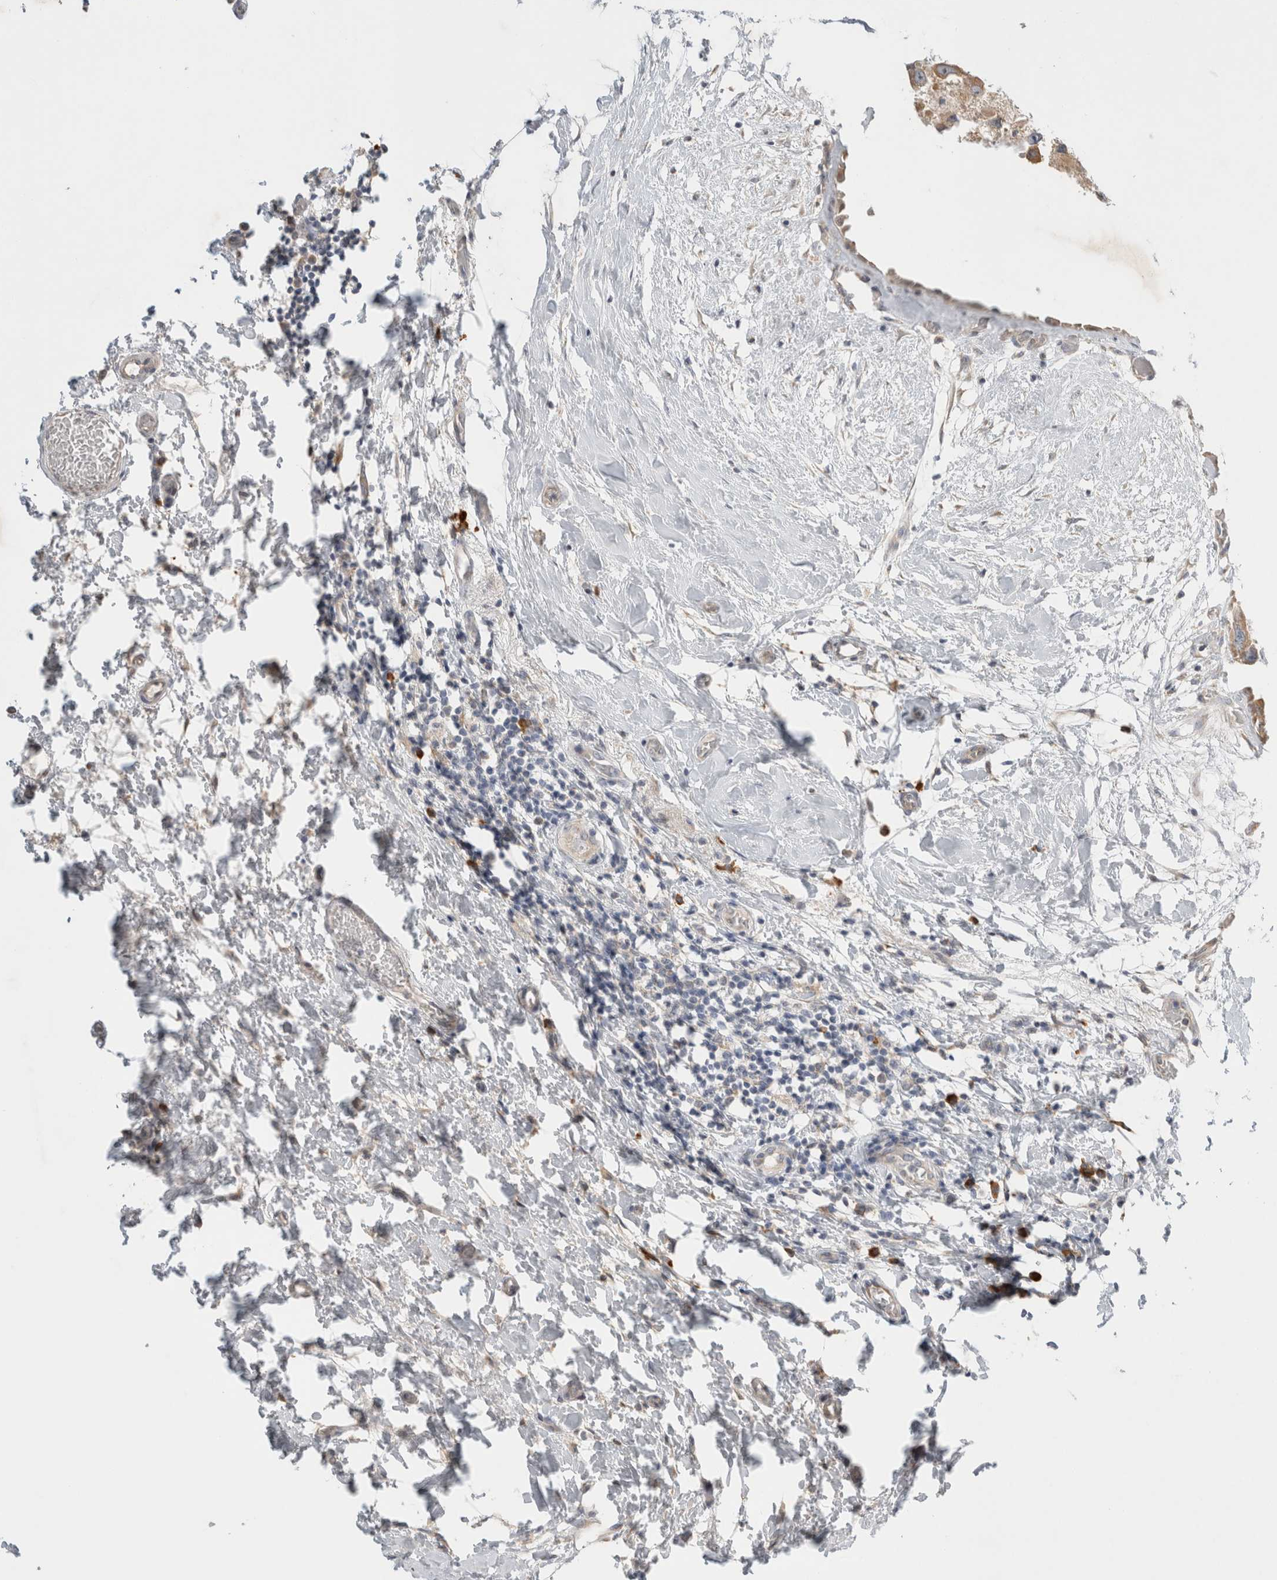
{"staining": {"intensity": "moderate", "quantity": ">75%", "location": "cytoplasmic/membranous"}, "tissue": "breast cancer", "cell_type": "Tumor cells", "image_type": "cancer", "snomed": [{"axis": "morphology", "description": "Duct carcinoma"}, {"axis": "topography", "description": "Breast"}], "caption": "Moderate cytoplasmic/membranous protein staining is present in approximately >75% of tumor cells in breast cancer (invasive ductal carcinoma).", "gene": "NEDD4L", "patient": {"sex": "female", "age": 62}}